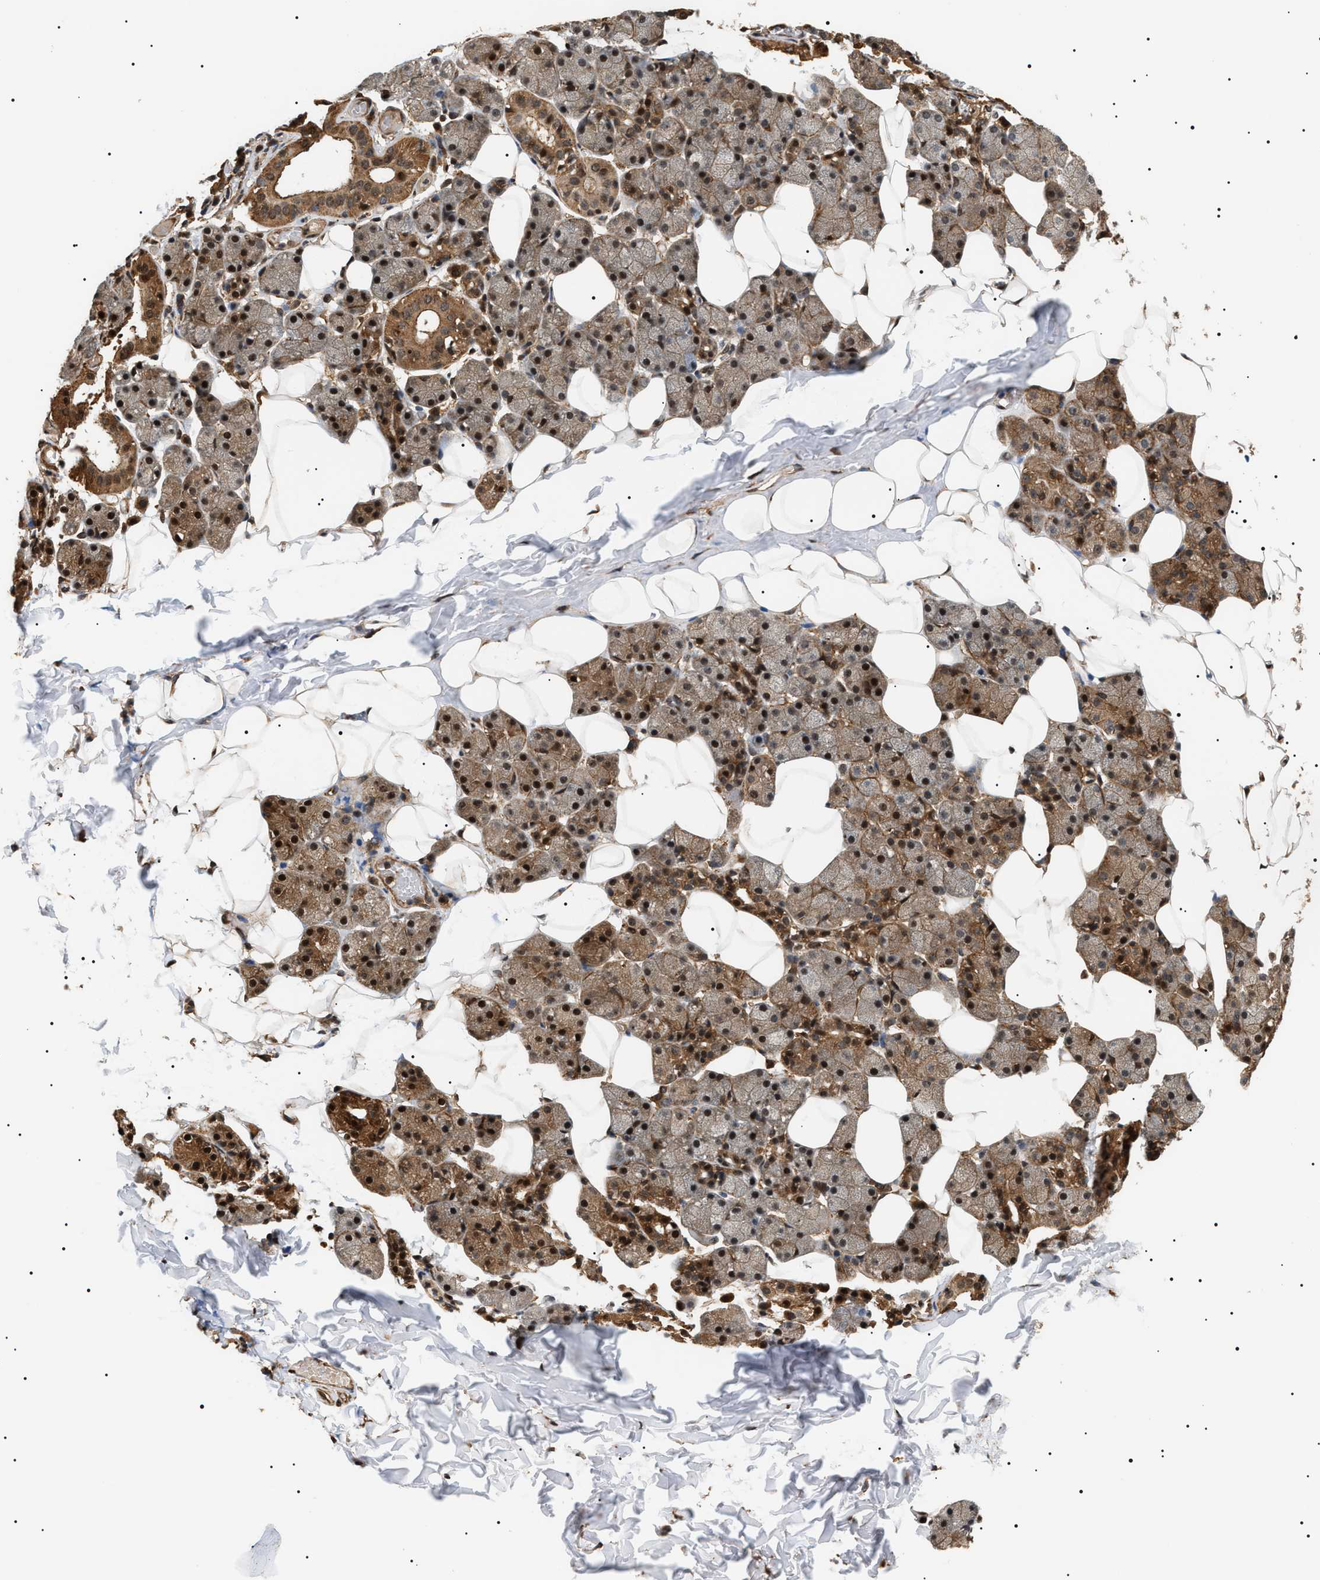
{"staining": {"intensity": "strong", "quantity": "25%-75%", "location": "cytoplasmic/membranous,nuclear"}, "tissue": "salivary gland", "cell_type": "Glandular cells", "image_type": "normal", "snomed": [{"axis": "morphology", "description": "Normal tissue, NOS"}, {"axis": "topography", "description": "Salivary gland"}], "caption": "Unremarkable salivary gland displays strong cytoplasmic/membranous,nuclear staining in approximately 25%-75% of glandular cells, visualized by immunohistochemistry.", "gene": "SH3GLB2", "patient": {"sex": "female", "age": 33}}